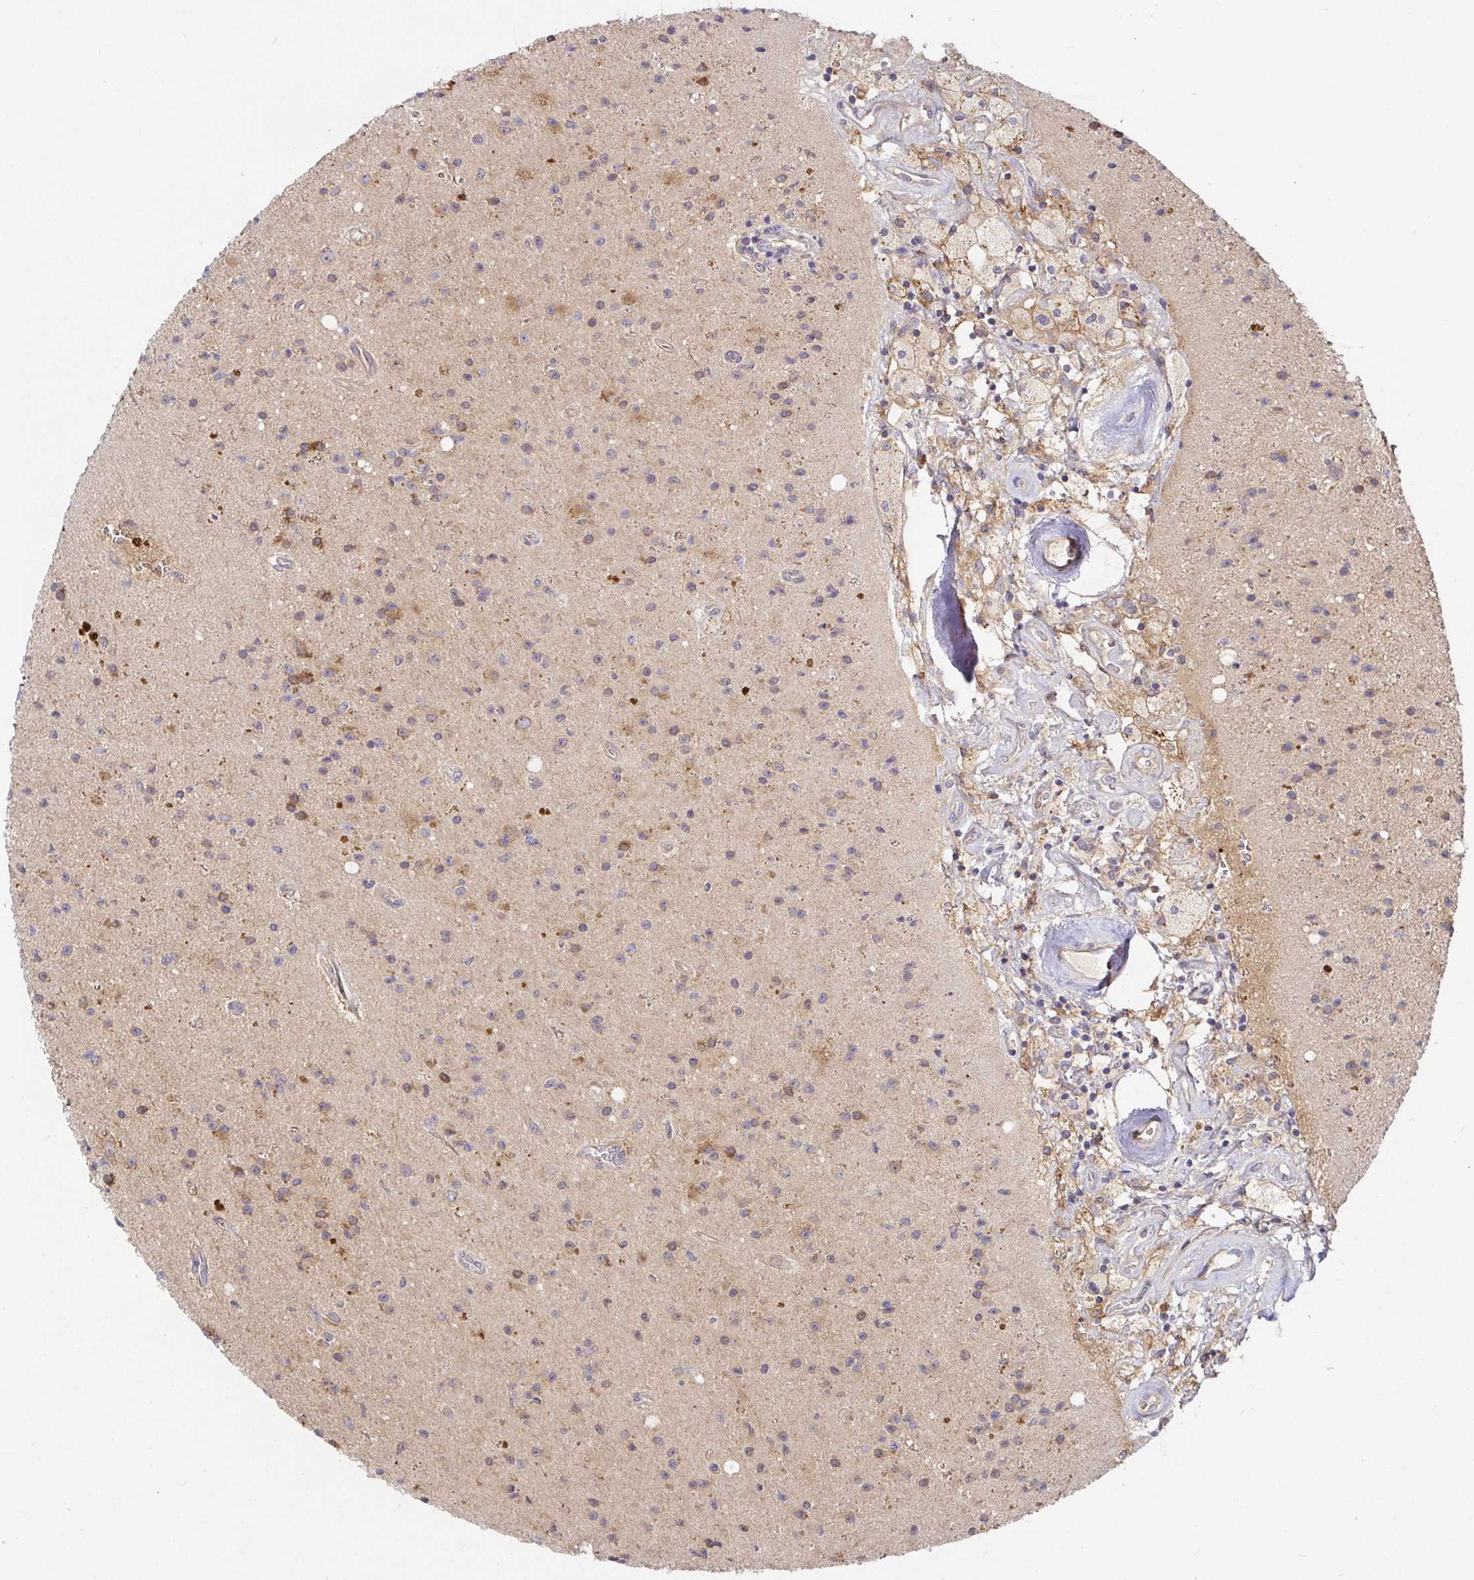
{"staining": {"intensity": "weak", "quantity": "<25%", "location": "cytoplasmic/membranous"}, "tissue": "glioma", "cell_type": "Tumor cells", "image_type": "cancer", "snomed": [{"axis": "morphology", "description": "Glioma, malignant, High grade"}, {"axis": "topography", "description": "Brain"}], "caption": "Immunohistochemical staining of human glioma demonstrates no significant staining in tumor cells. (Brightfield microscopy of DAB immunohistochemistry at high magnification).", "gene": "SNX8", "patient": {"sex": "male", "age": 36}}